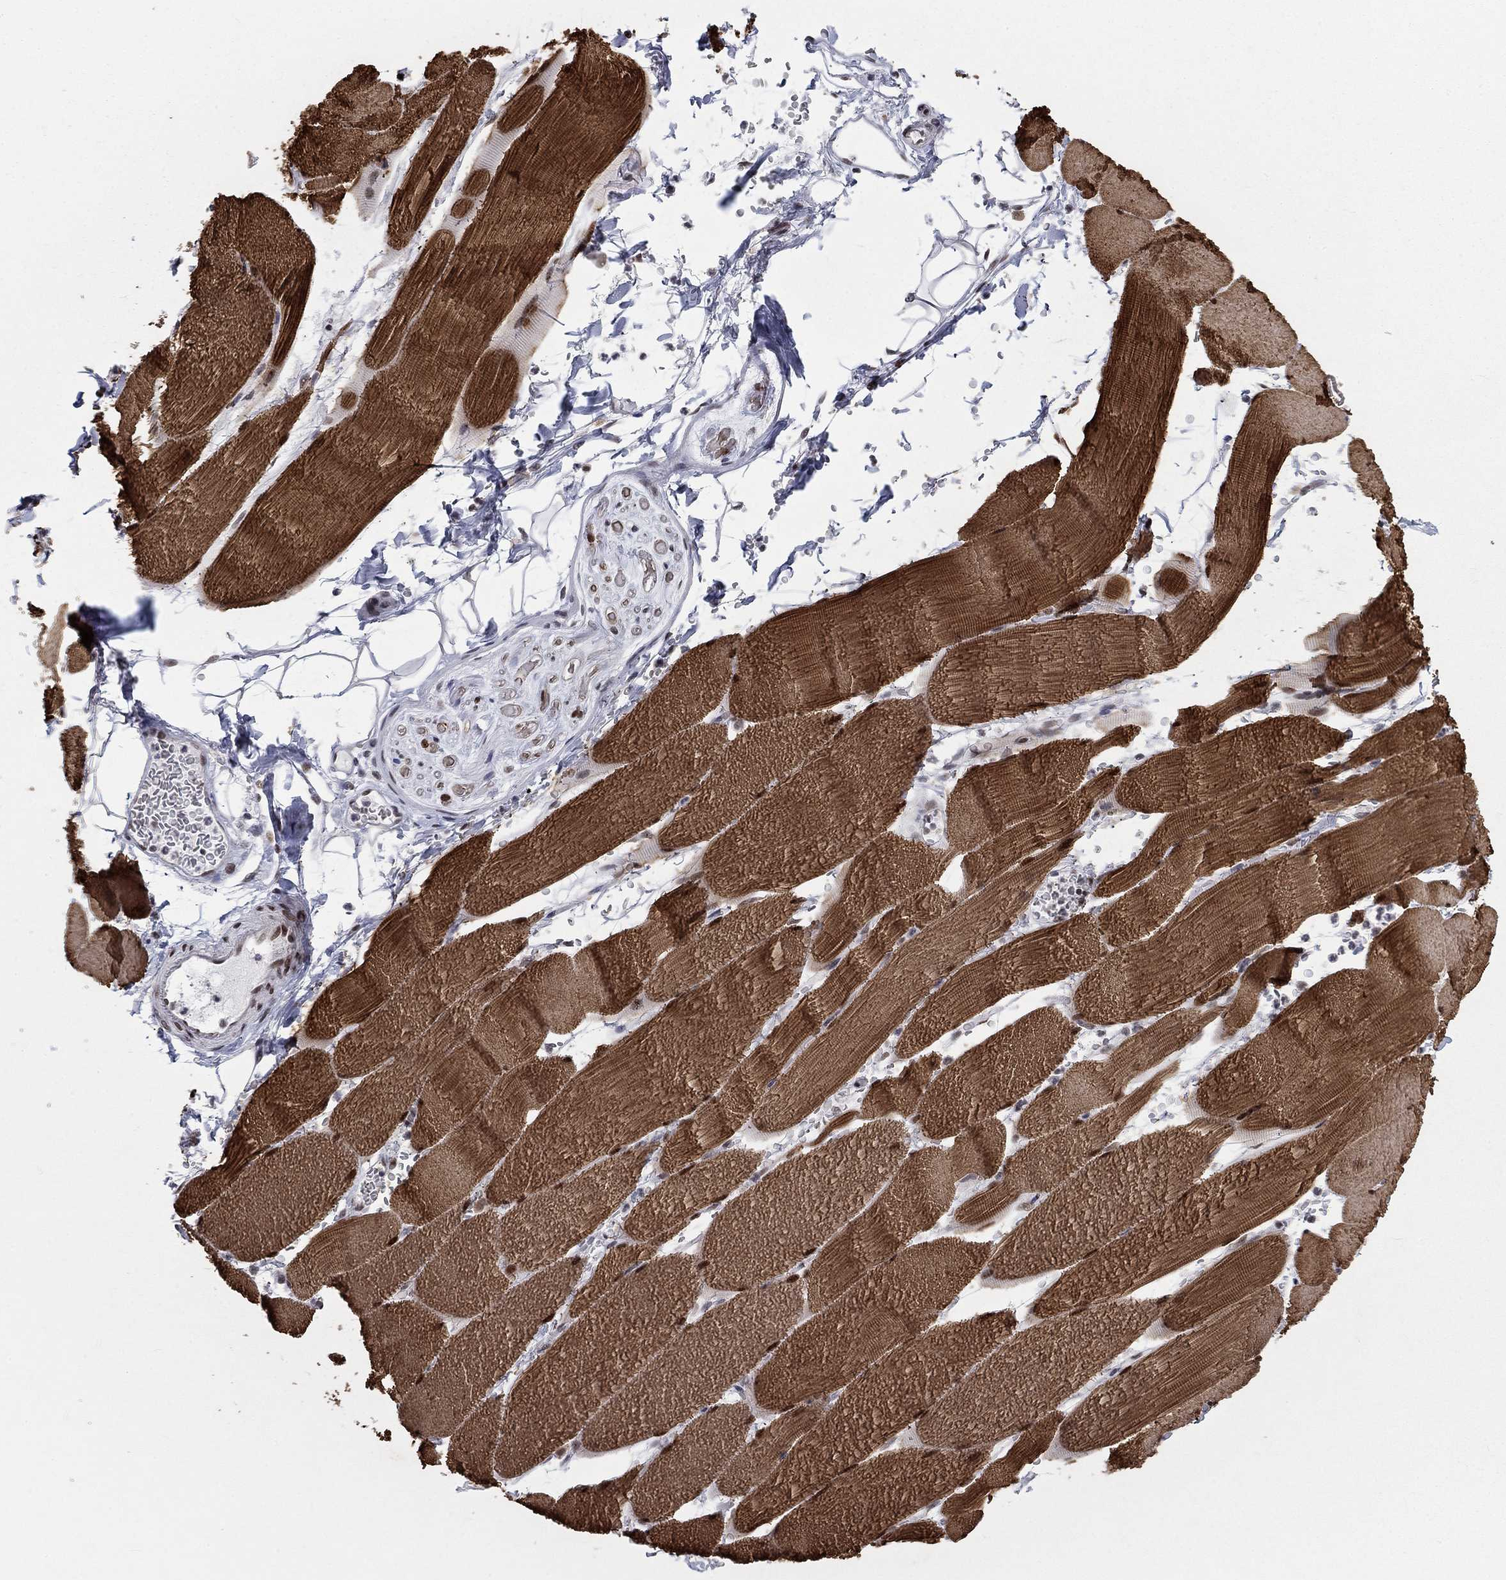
{"staining": {"intensity": "strong", "quantity": ">75%", "location": "cytoplasmic/membranous,nuclear"}, "tissue": "skeletal muscle", "cell_type": "Myocytes", "image_type": "normal", "snomed": [{"axis": "morphology", "description": "Normal tissue, NOS"}, {"axis": "topography", "description": "Skeletal muscle"}], "caption": "Immunohistochemical staining of benign skeletal muscle shows strong cytoplasmic/membranous,nuclear protein staining in approximately >75% of myocytes.", "gene": "FYTTD1", "patient": {"sex": "male", "age": 56}}